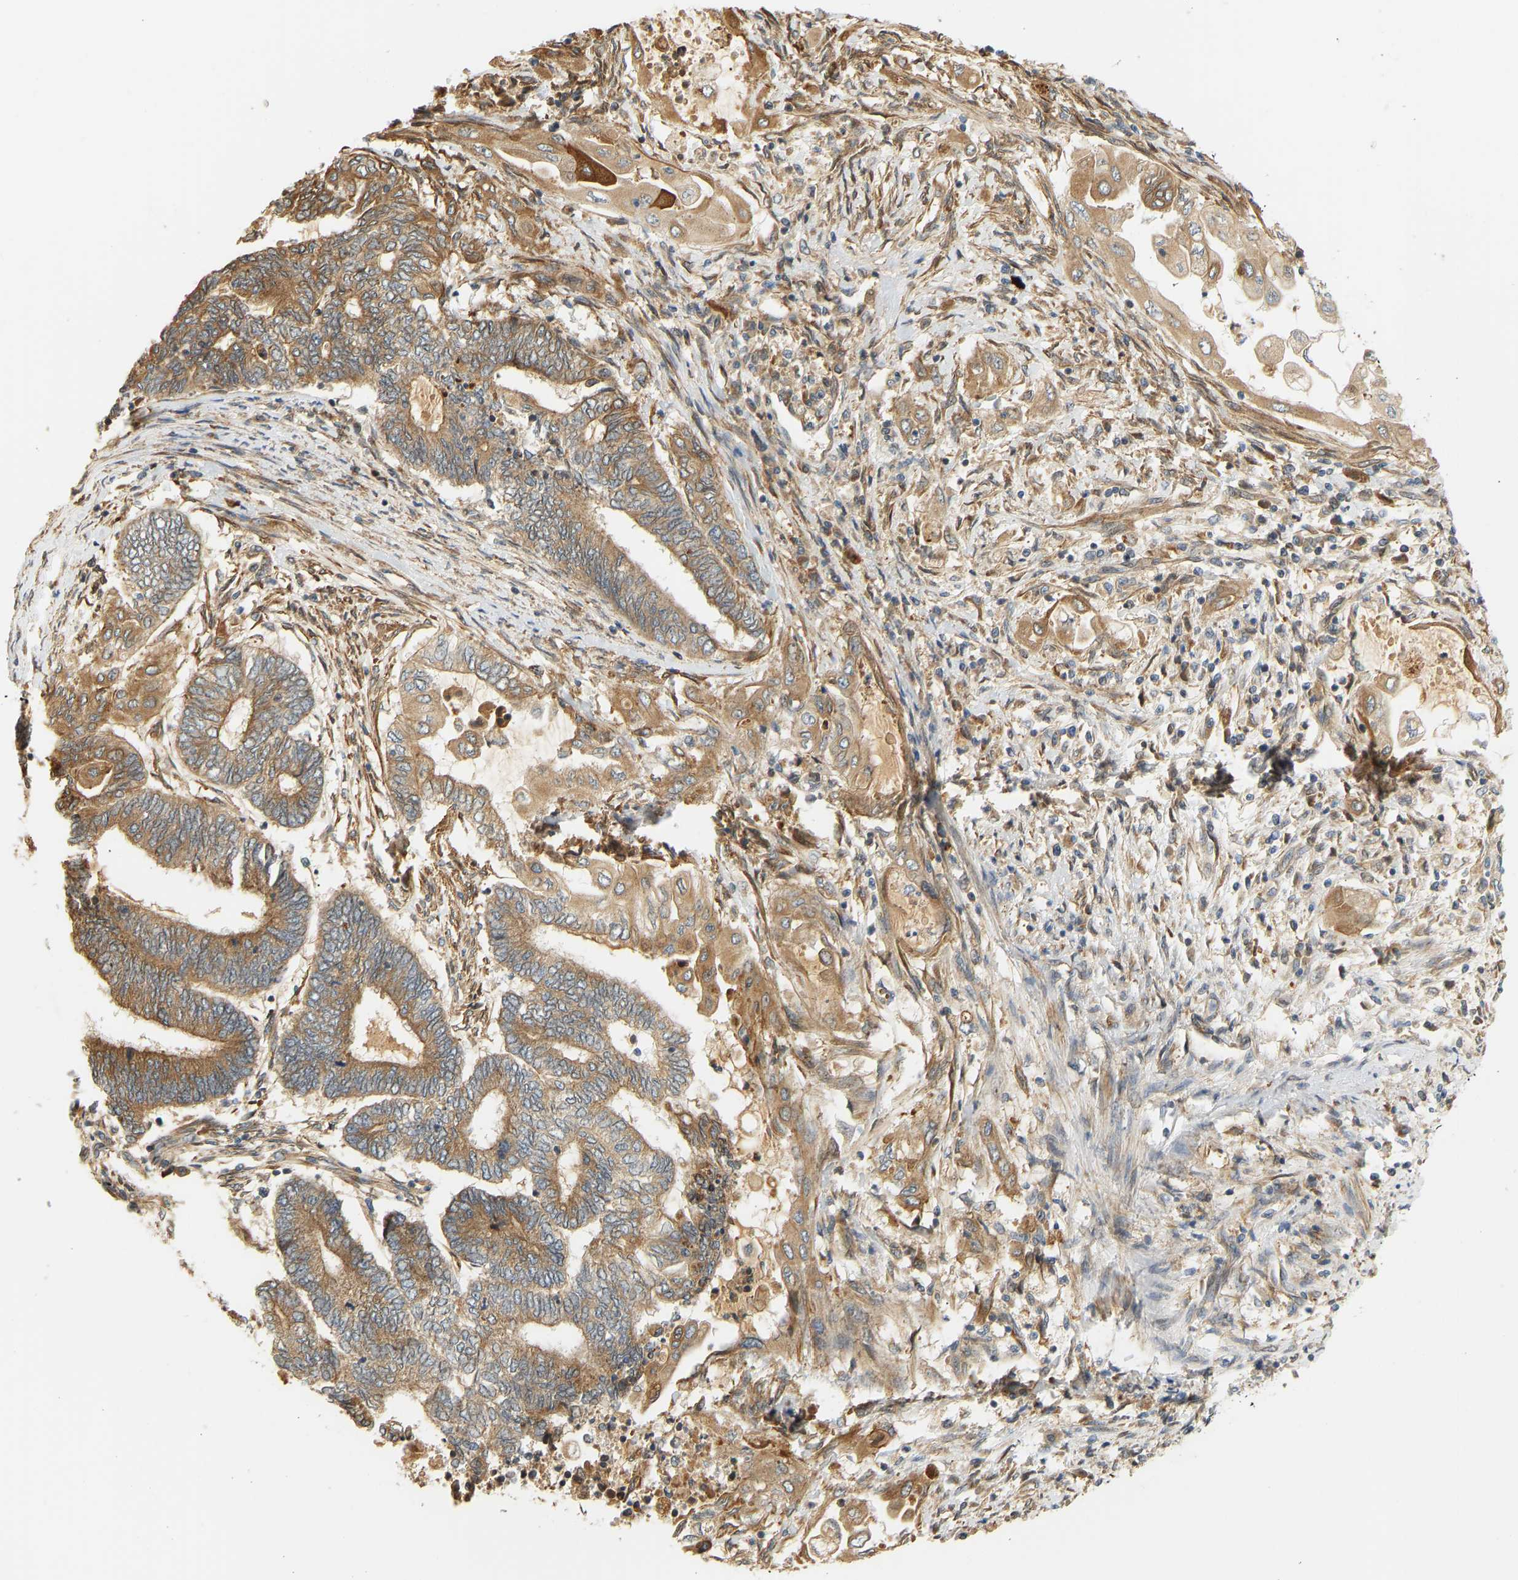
{"staining": {"intensity": "moderate", "quantity": ">75%", "location": "cytoplasmic/membranous"}, "tissue": "endometrial cancer", "cell_type": "Tumor cells", "image_type": "cancer", "snomed": [{"axis": "morphology", "description": "Adenocarcinoma, NOS"}, {"axis": "topography", "description": "Uterus"}, {"axis": "topography", "description": "Endometrium"}], "caption": "There is medium levels of moderate cytoplasmic/membranous positivity in tumor cells of adenocarcinoma (endometrial), as demonstrated by immunohistochemical staining (brown color).", "gene": "CEP57", "patient": {"sex": "female", "age": 70}}